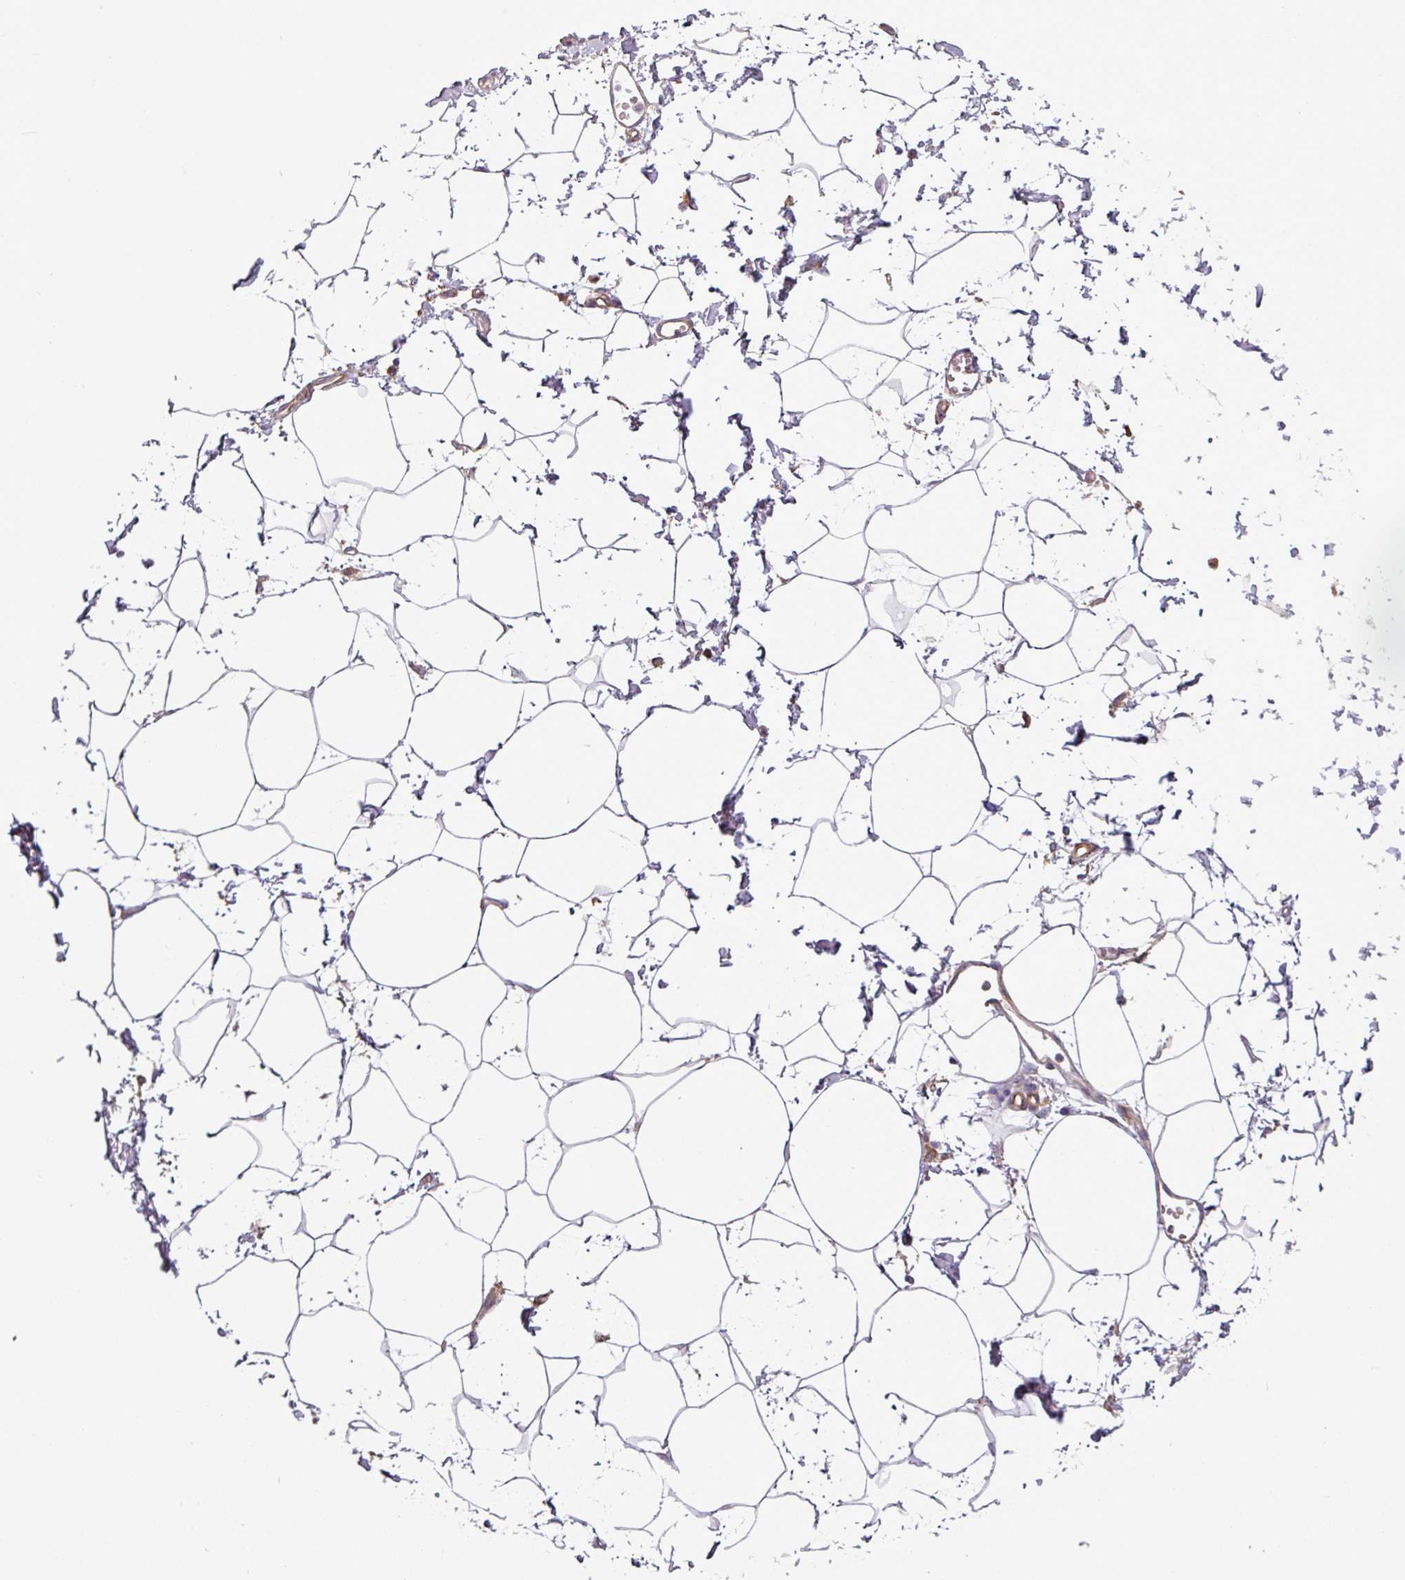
{"staining": {"intensity": "negative", "quantity": "none", "location": "none"}, "tissue": "adipose tissue", "cell_type": "Adipocytes", "image_type": "normal", "snomed": [{"axis": "morphology", "description": "Normal tissue, NOS"}, {"axis": "topography", "description": "Prostate"}, {"axis": "topography", "description": "Peripheral nerve tissue"}], "caption": "Immunohistochemical staining of unremarkable adipose tissue shows no significant expression in adipocytes. (Brightfield microscopy of DAB IHC at high magnification).", "gene": "PACSIN2", "patient": {"sex": "male", "age": 55}}